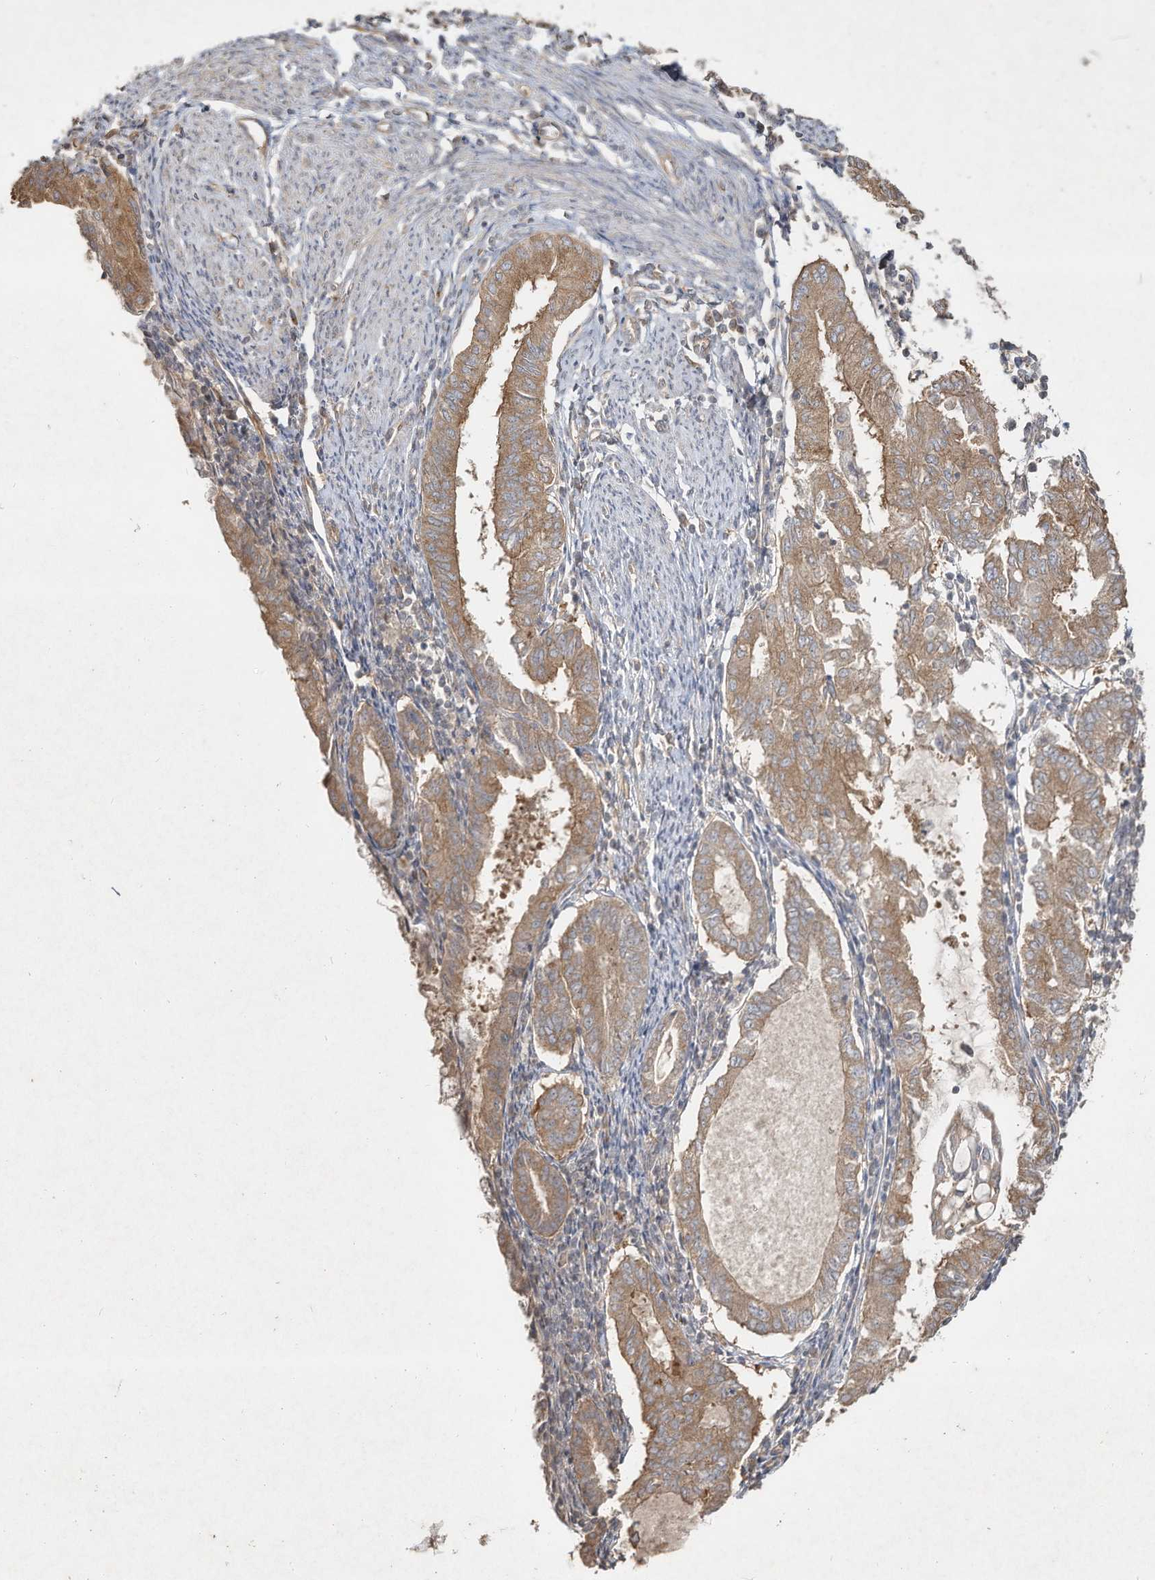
{"staining": {"intensity": "moderate", "quantity": ">75%", "location": "cytoplasmic/membranous"}, "tissue": "endometrial cancer", "cell_type": "Tumor cells", "image_type": "cancer", "snomed": [{"axis": "morphology", "description": "Adenocarcinoma, NOS"}, {"axis": "topography", "description": "Endometrium"}], "caption": "Endometrial adenocarcinoma tissue demonstrates moderate cytoplasmic/membranous positivity in about >75% of tumor cells", "gene": "DYNC1I2", "patient": {"sex": "female", "age": 86}}